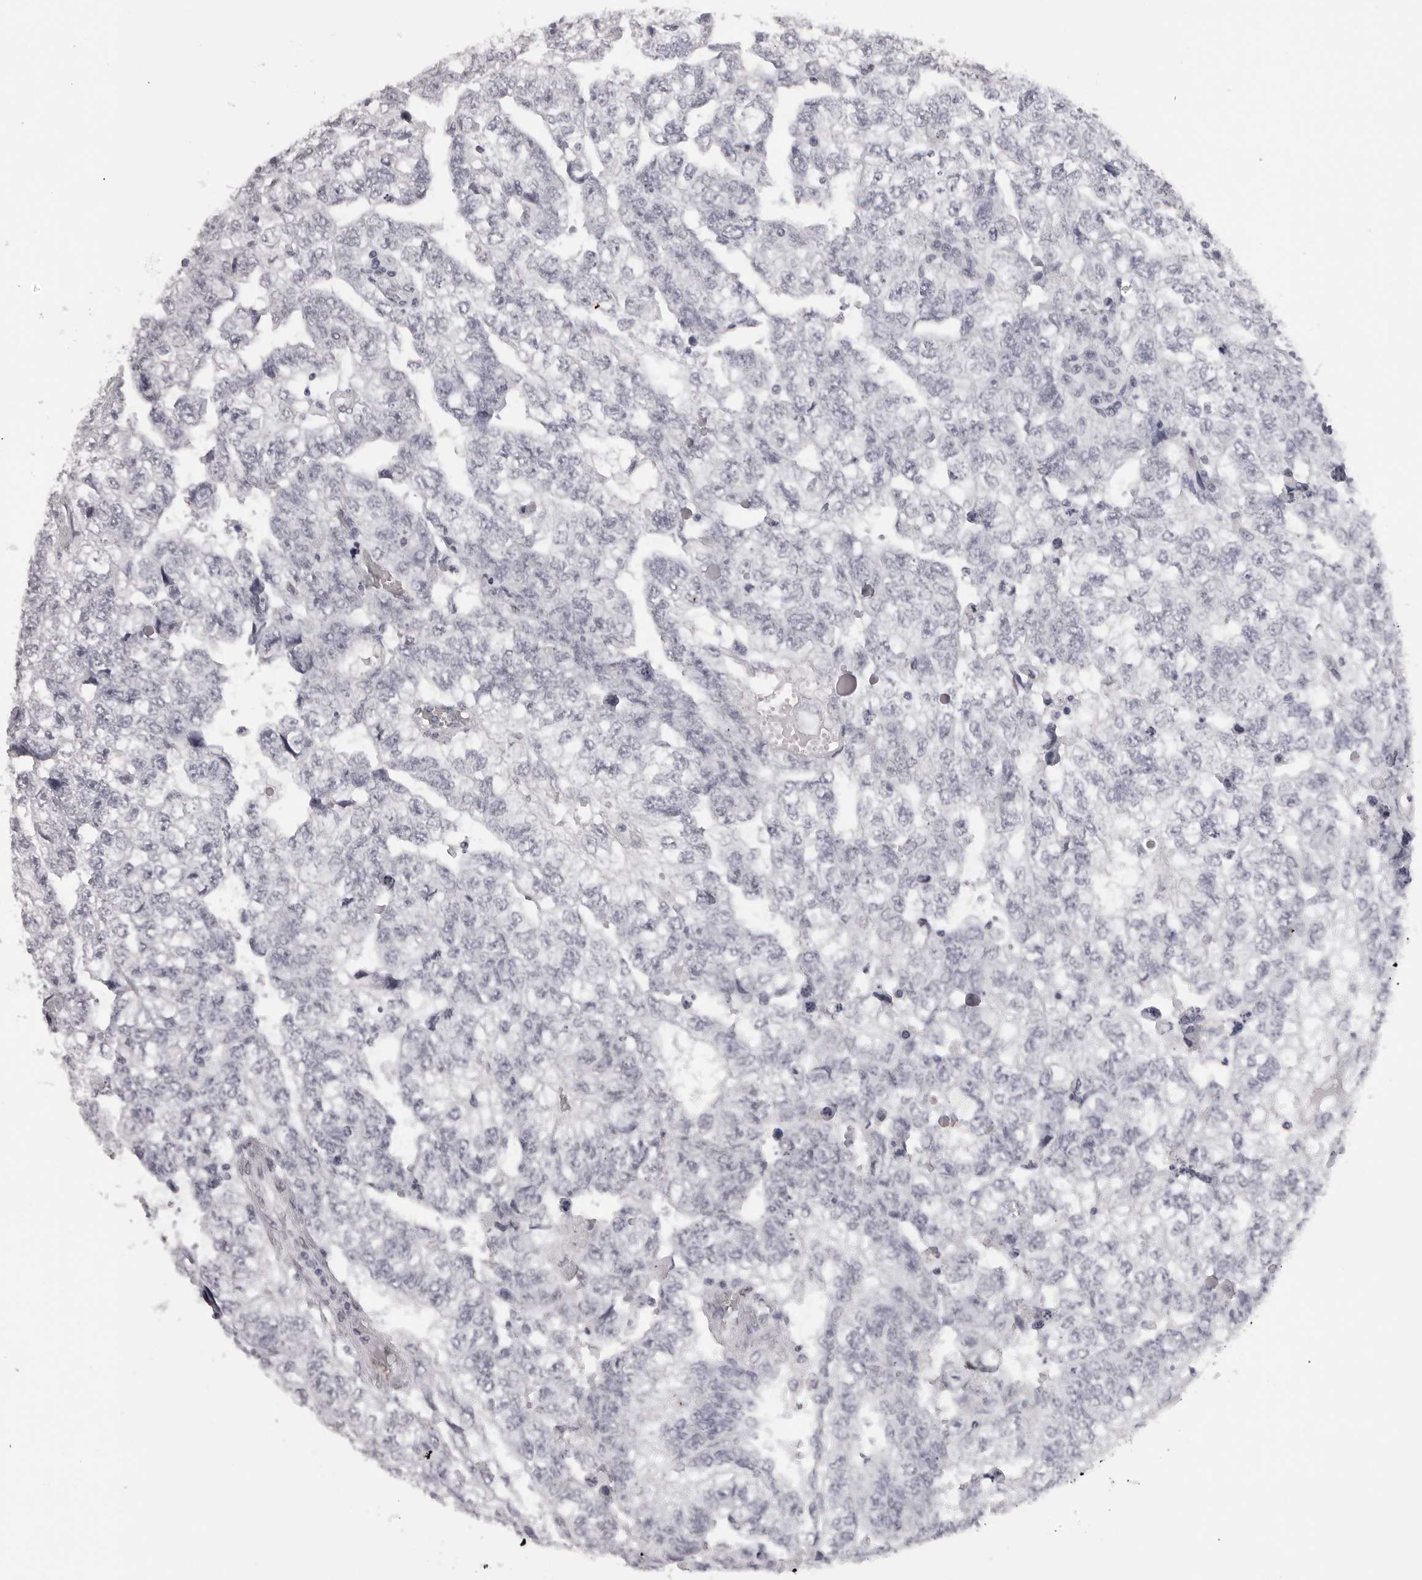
{"staining": {"intensity": "negative", "quantity": "none", "location": "none"}, "tissue": "testis cancer", "cell_type": "Tumor cells", "image_type": "cancer", "snomed": [{"axis": "morphology", "description": "Carcinoma, Embryonal, NOS"}, {"axis": "topography", "description": "Testis"}], "caption": "This is an immunohistochemistry image of testis cancer (embryonal carcinoma). There is no positivity in tumor cells.", "gene": "MAFK", "patient": {"sex": "male", "age": 36}}